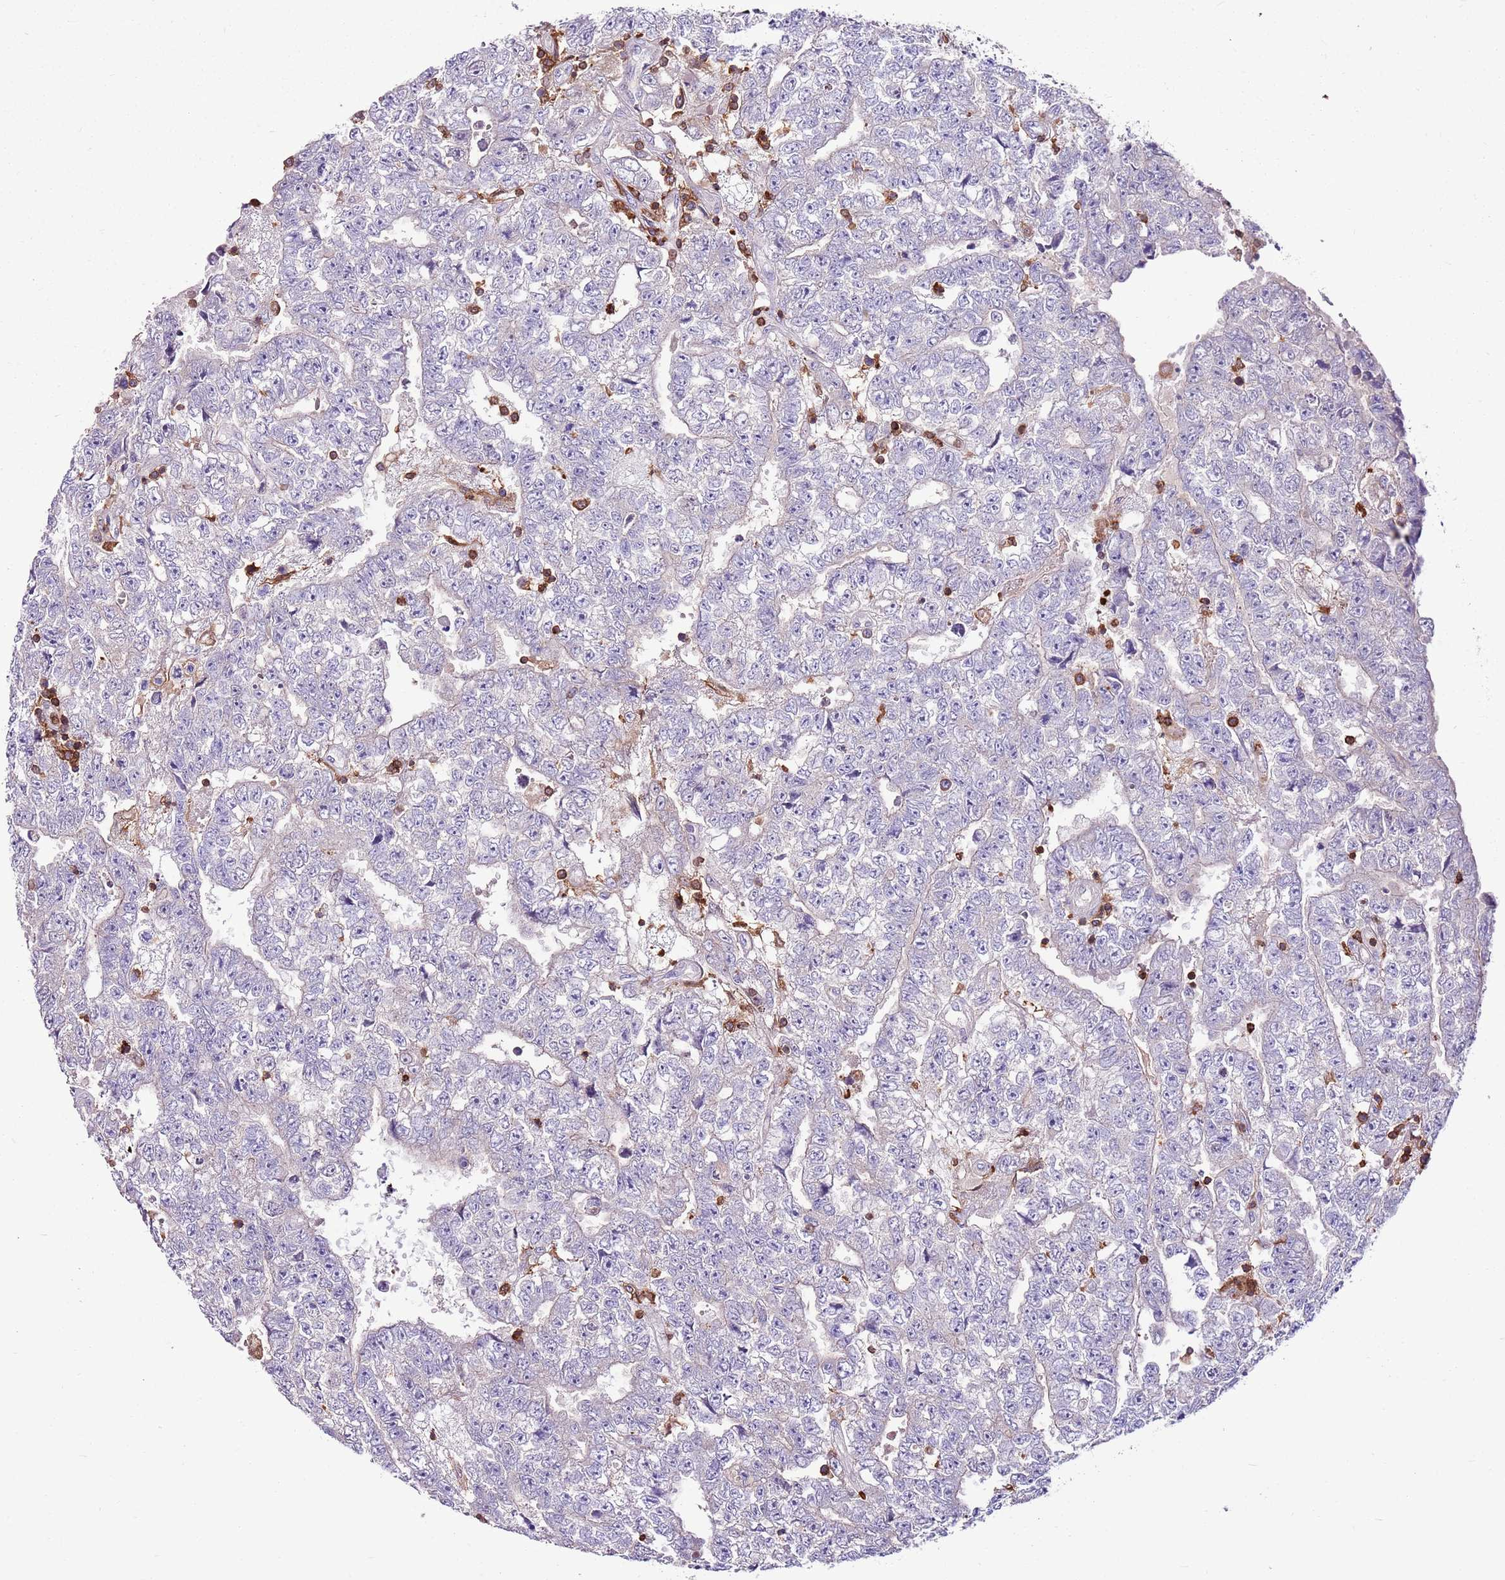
{"staining": {"intensity": "negative", "quantity": "none", "location": "none"}, "tissue": "testis cancer", "cell_type": "Tumor cells", "image_type": "cancer", "snomed": [{"axis": "morphology", "description": "Carcinoma, Embryonal, NOS"}, {"axis": "topography", "description": "Testis"}], "caption": "Photomicrograph shows no significant protein staining in tumor cells of testis embryonal carcinoma.", "gene": "ZSWIM1", "patient": {"sex": "male", "age": 25}}